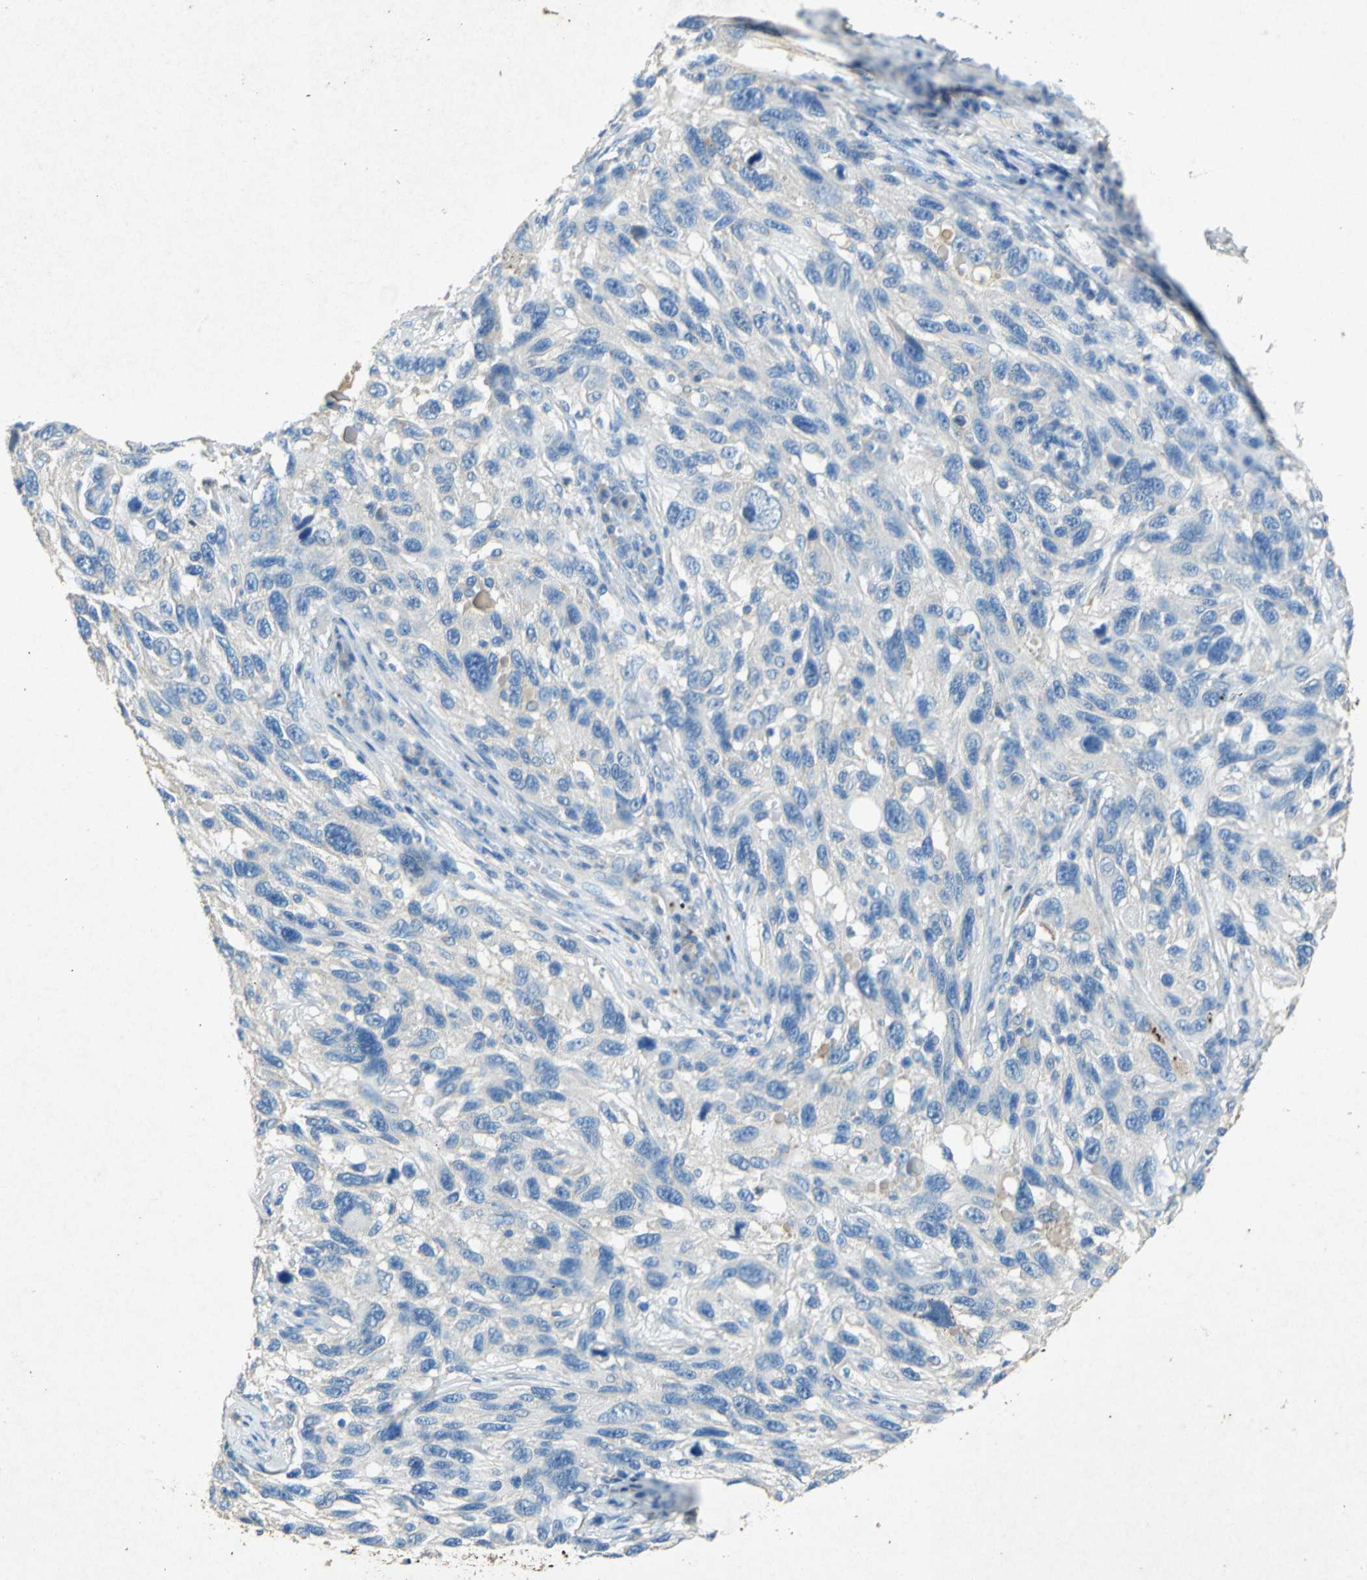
{"staining": {"intensity": "negative", "quantity": "none", "location": "none"}, "tissue": "melanoma", "cell_type": "Tumor cells", "image_type": "cancer", "snomed": [{"axis": "morphology", "description": "Malignant melanoma, NOS"}, {"axis": "topography", "description": "Skin"}], "caption": "Immunohistochemistry image of malignant melanoma stained for a protein (brown), which displays no staining in tumor cells. The staining was performed using DAB (3,3'-diaminobenzidine) to visualize the protein expression in brown, while the nuclei were stained in blue with hematoxylin (Magnification: 20x).", "gene": "ADAMTS5", "patient": {"sex": "male", "age": 53}}